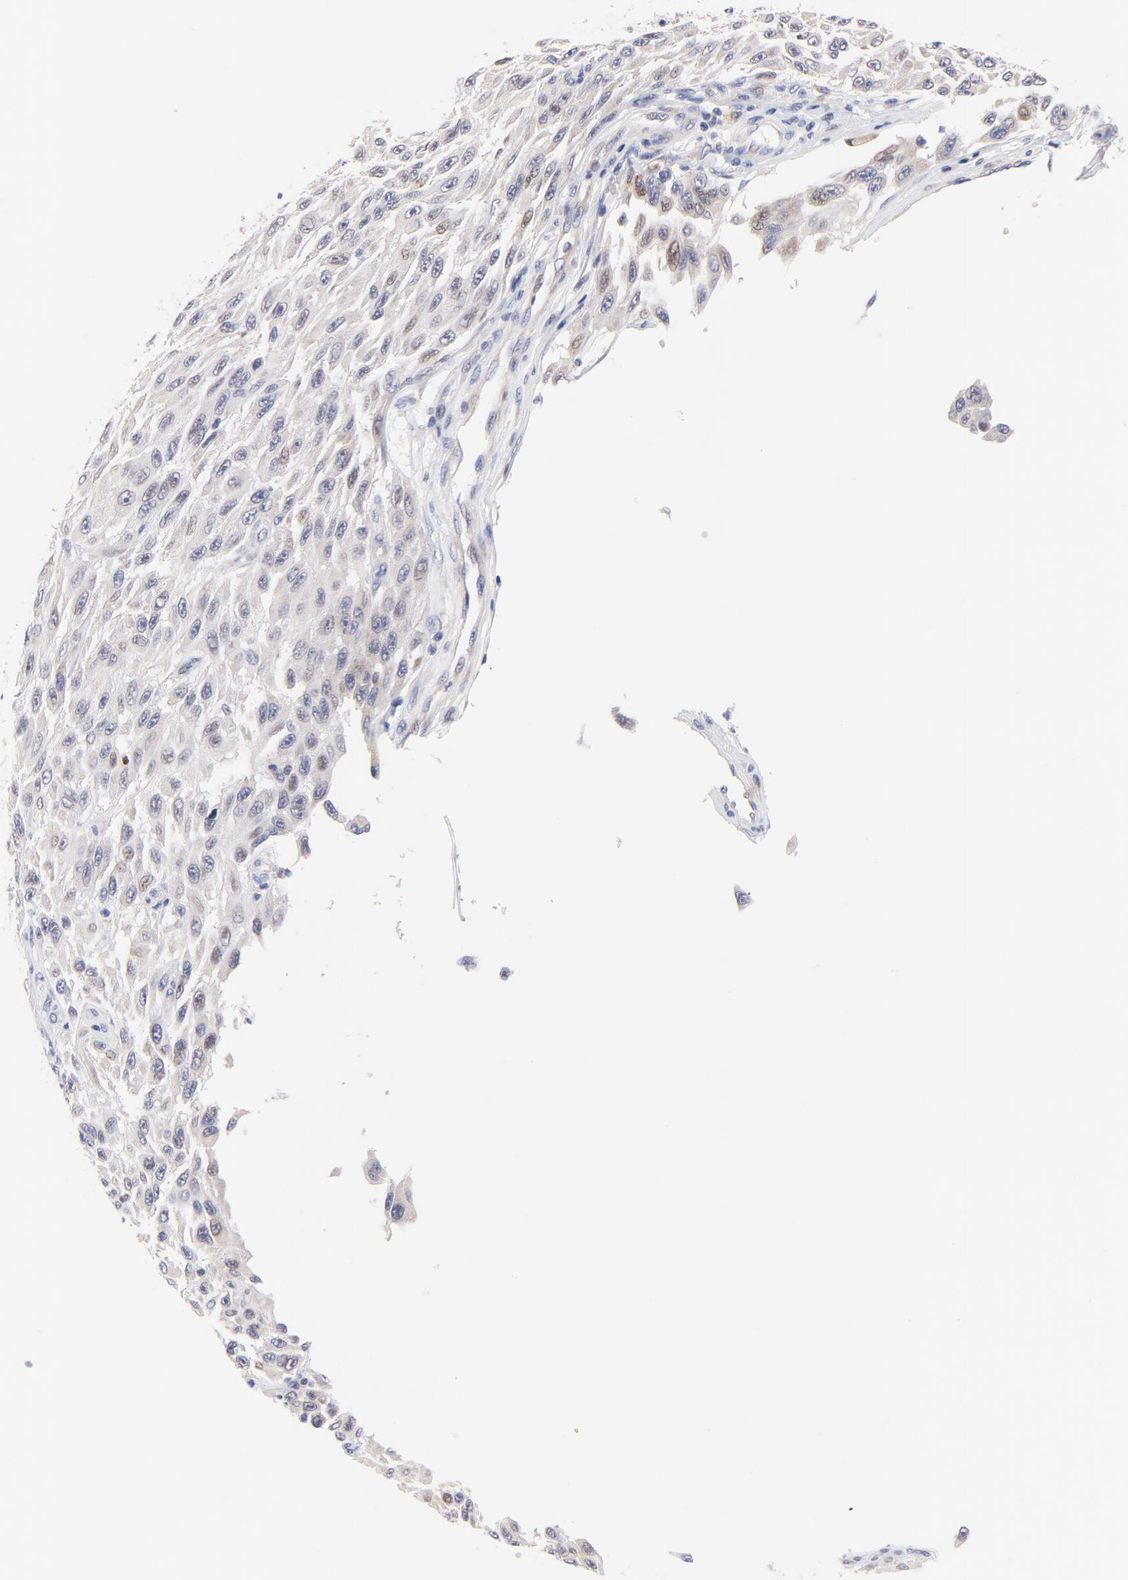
{"staining": {"intensity": "weak", "quantity": "<25%", "location": "nuclear"}, "tissue": "melanoma", "cell_type": "Tumor cells", "image_type": "cancer", "snomed": [{"axis": "morphology", "description": "Malignant melanoma, NOS"}, {"axis": "topography", "description": "Skin"}], "caption": "The micrograph demonstrates no staining of tumor cells in melanoma.", "gene": "AFF2", "patient": {"sex": "male", "age": 30}}